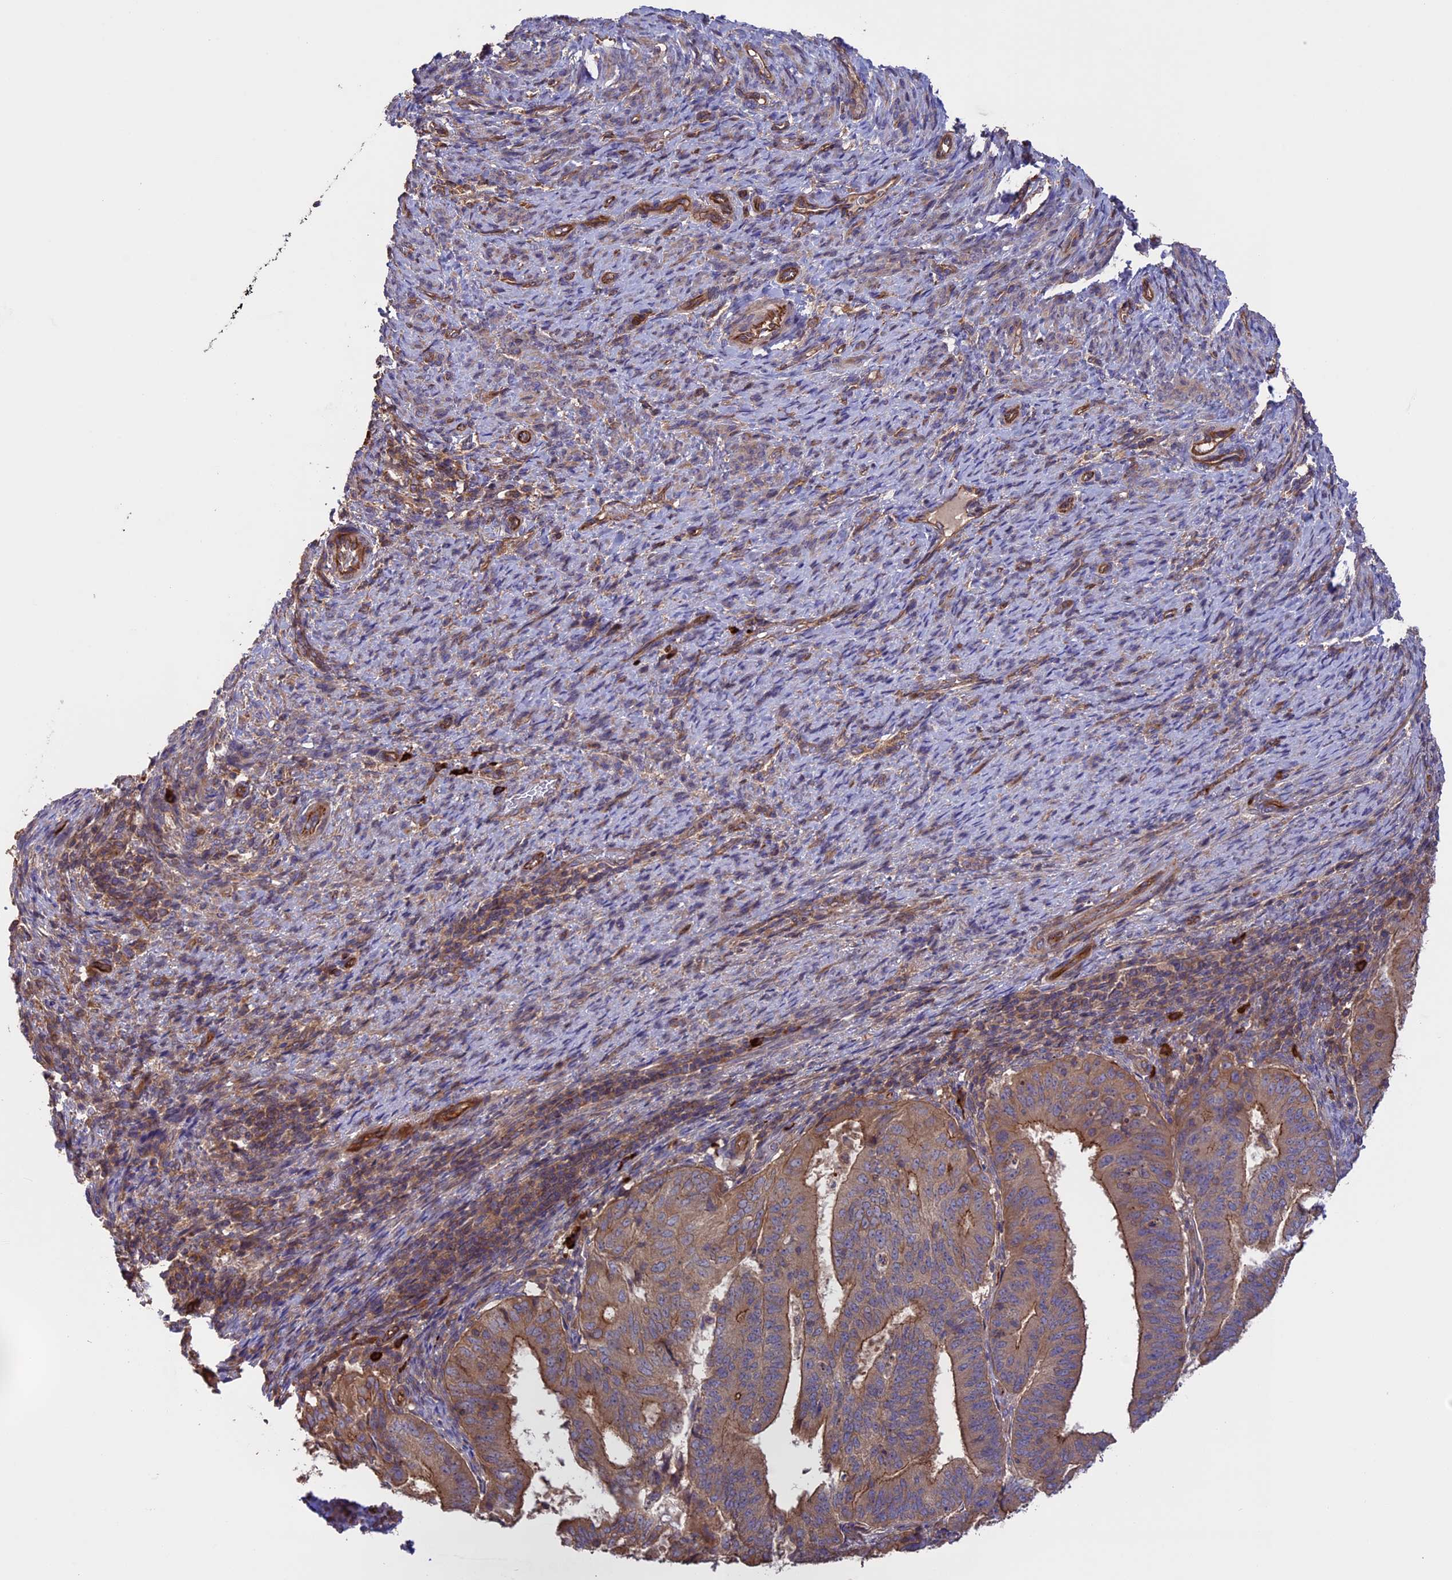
{"staining": {"intensity": "moderate", "quantity": ">75%", "location": "cytoplasmic/membranous"}, "tissue": "endometrial cancer", "cell_type": "Tumor cells", "image_type": "cancer", "snomed": [{"axis": "morphology", "description": "Adenocarcinoma, NOS"}, {"axis": "topography", "description": "Endometrium"}], "caption": "A photomicrograph of adenocarcinoma (endometrial) stained for a protein shows moderate cytoplasmic/membranous brown staining in tumor cells.", "gene": "GAS8", "patient": {"sex": "female", "age": 70}}